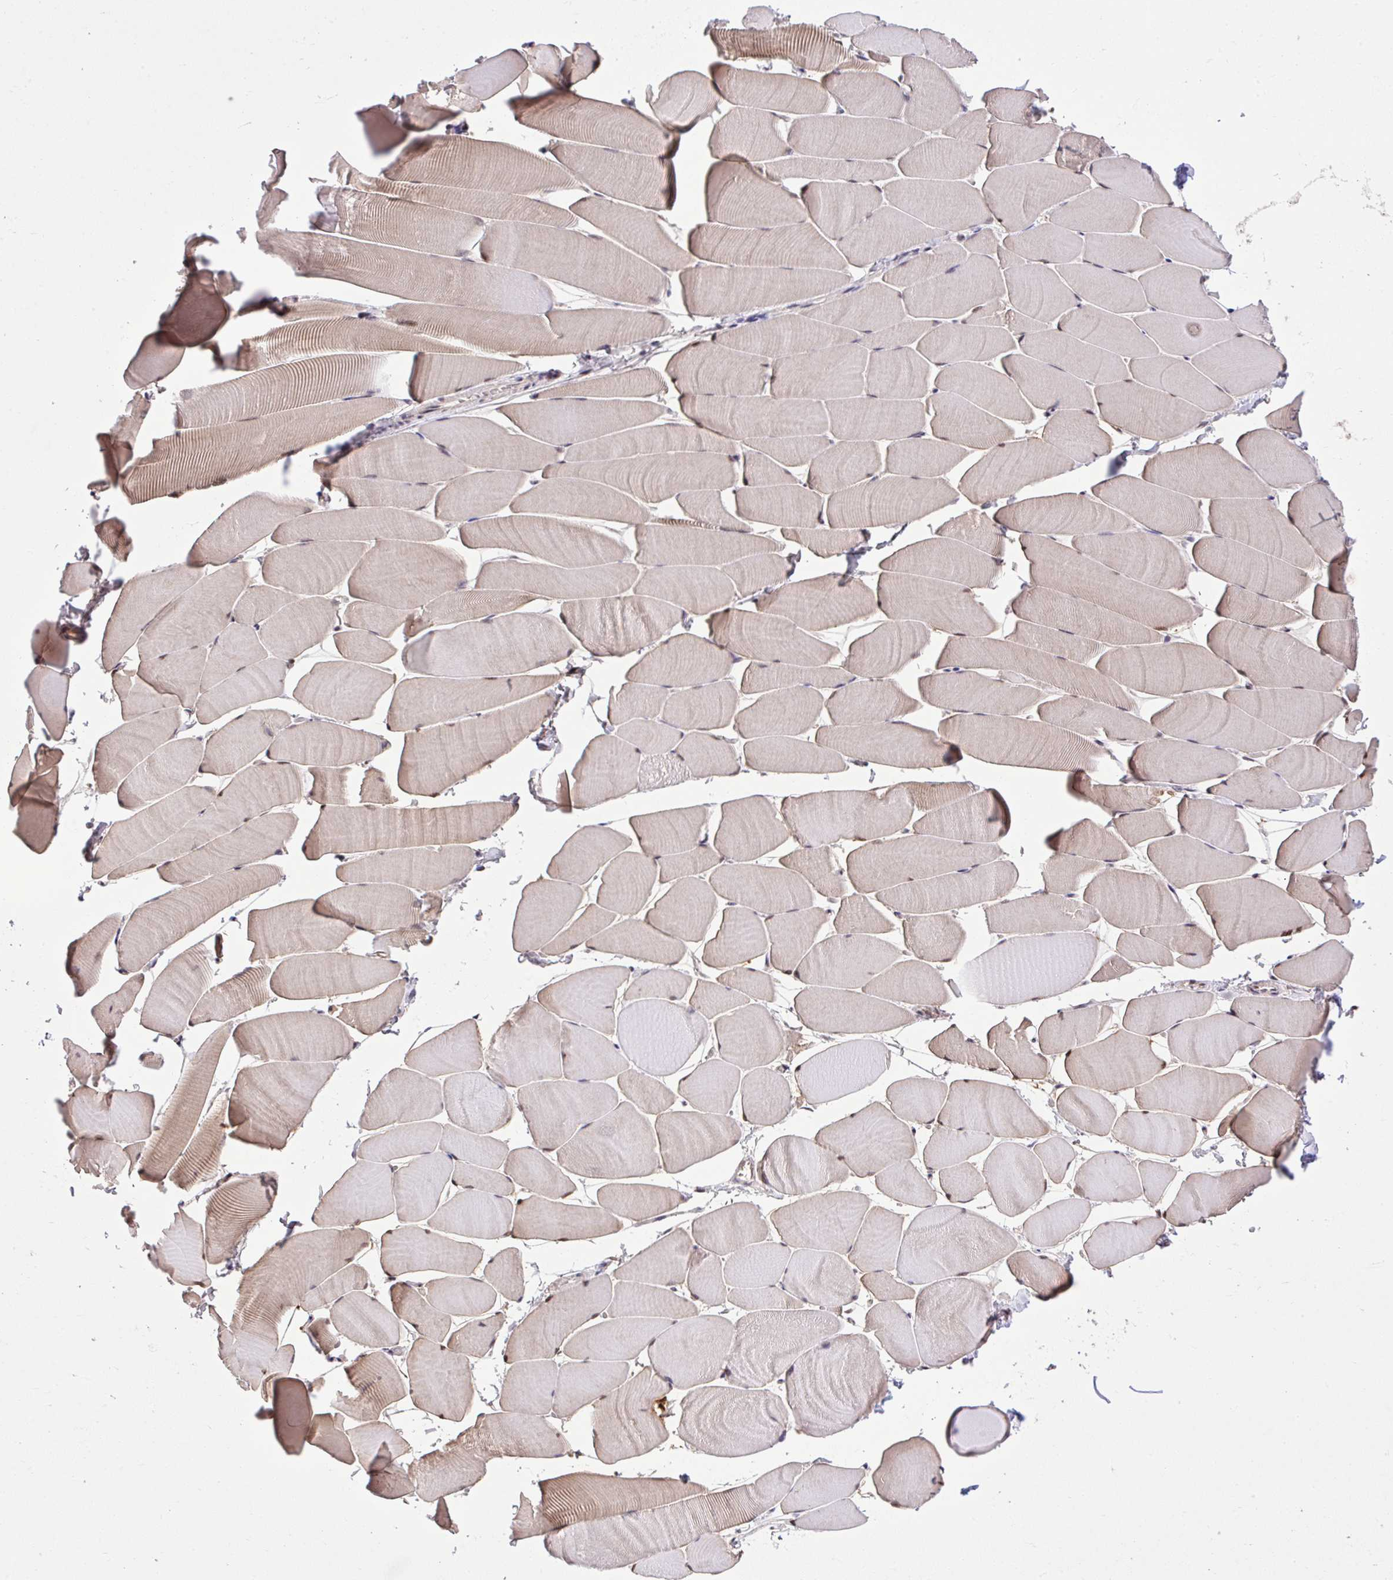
{"staining": {"intensity": "weak", "quantity": "25%-75%", "location": "nuclear"}, "tissue": "skeletal muscle", "cell_type": "Myocytes", "image_type": "normal", "snomed": [{"axis": "morphology", "description": "Normal tissue, NOS"}, {"axis": "topography", "description": "Skeletal muscle"}], "caption": "DAB immunohistochemical staining of unremarkable human skeletal muscle reveals weak nuclear protein expression in about 25%-75% of myocytes. Immunohistochemistry (ihc) stains the protein in brown and the nuclei are stained blue.", "gene": "GLIS3", "patient": {"sex": "male", "age": 25}}